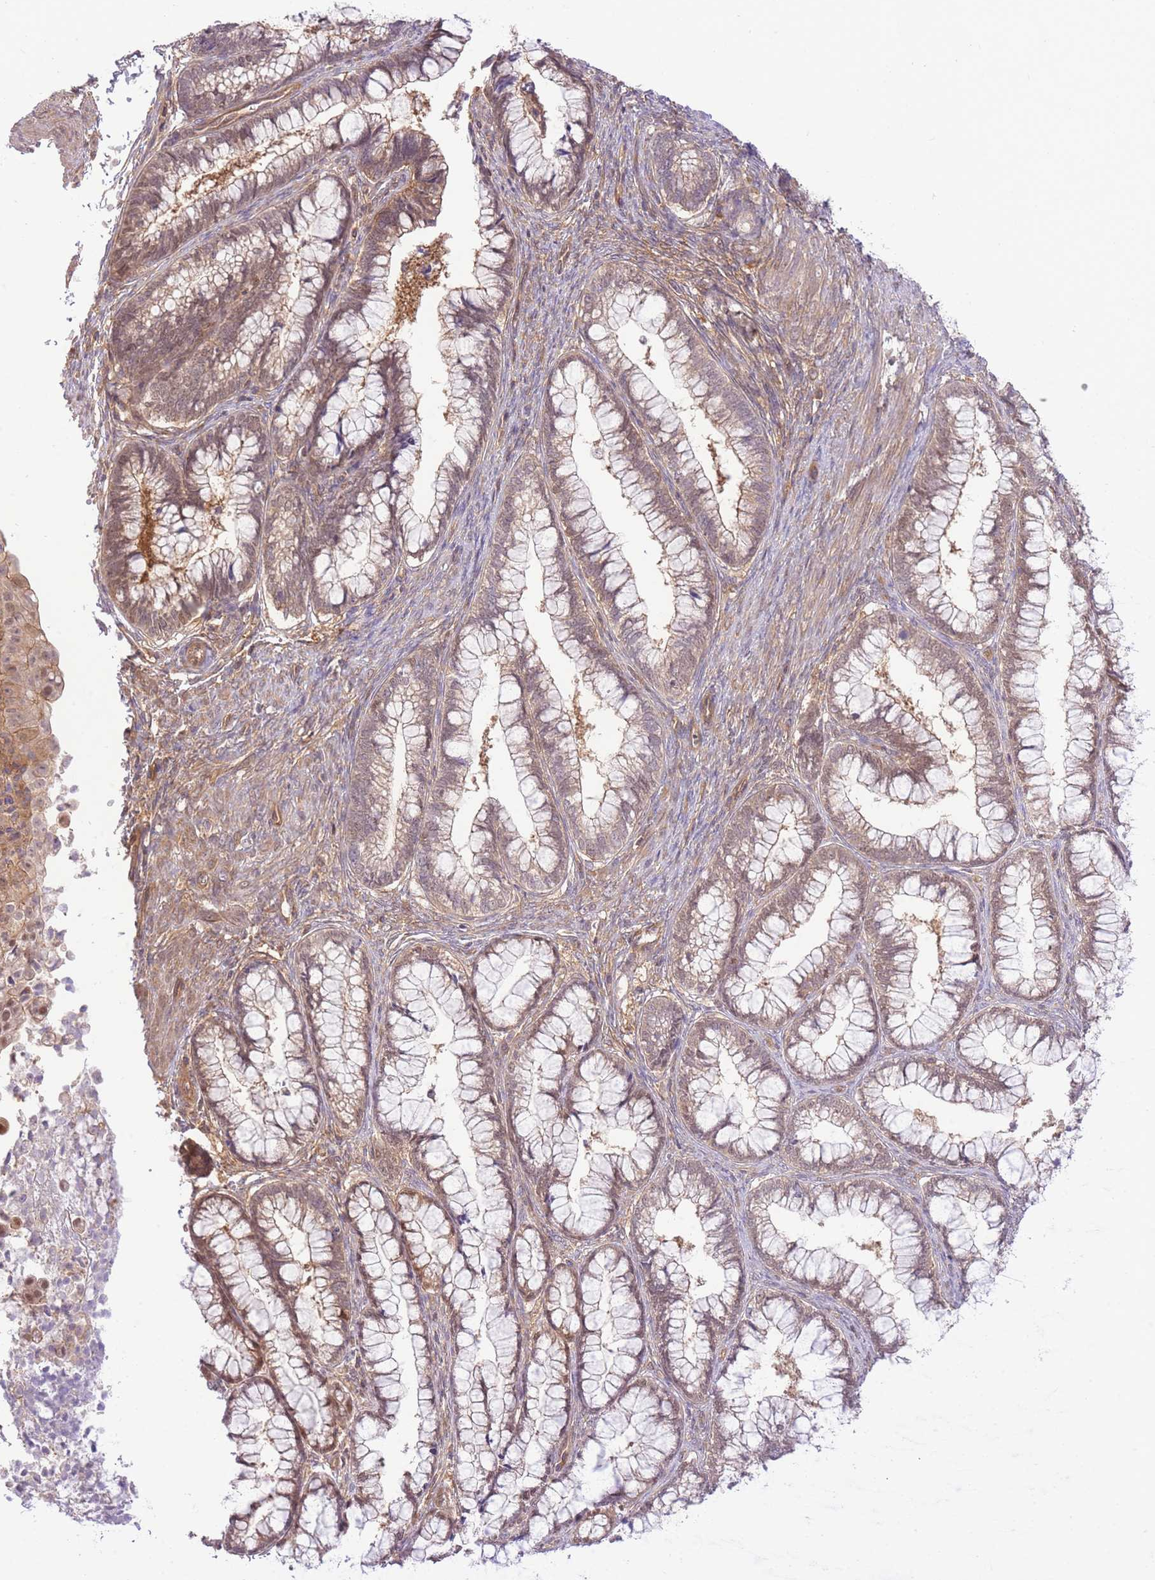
{"staining": {"intensity": "moderate", "quantity": ">75%", "location": "cytoplasmic/membranous,nuclear"}, "tissue": "cervical cancer", "cell_type": "Tumor cells", "image_type": "cancer", "snomed": [{"axis": "morphology", "description": "Adenocarcinoma, NOS"}, {"axis": "topography", "description": "Cervix"}], "caption": "An immunohistochemistry micrograph of tumor tissue is shown. Protein staining in brown shows moderate cytoplasmic/membranous and nuclear positivity in cervical adenocarcinoma within tumor cells.", "gene": "PREP", "patient": {"sex": "female", "age": 44}}